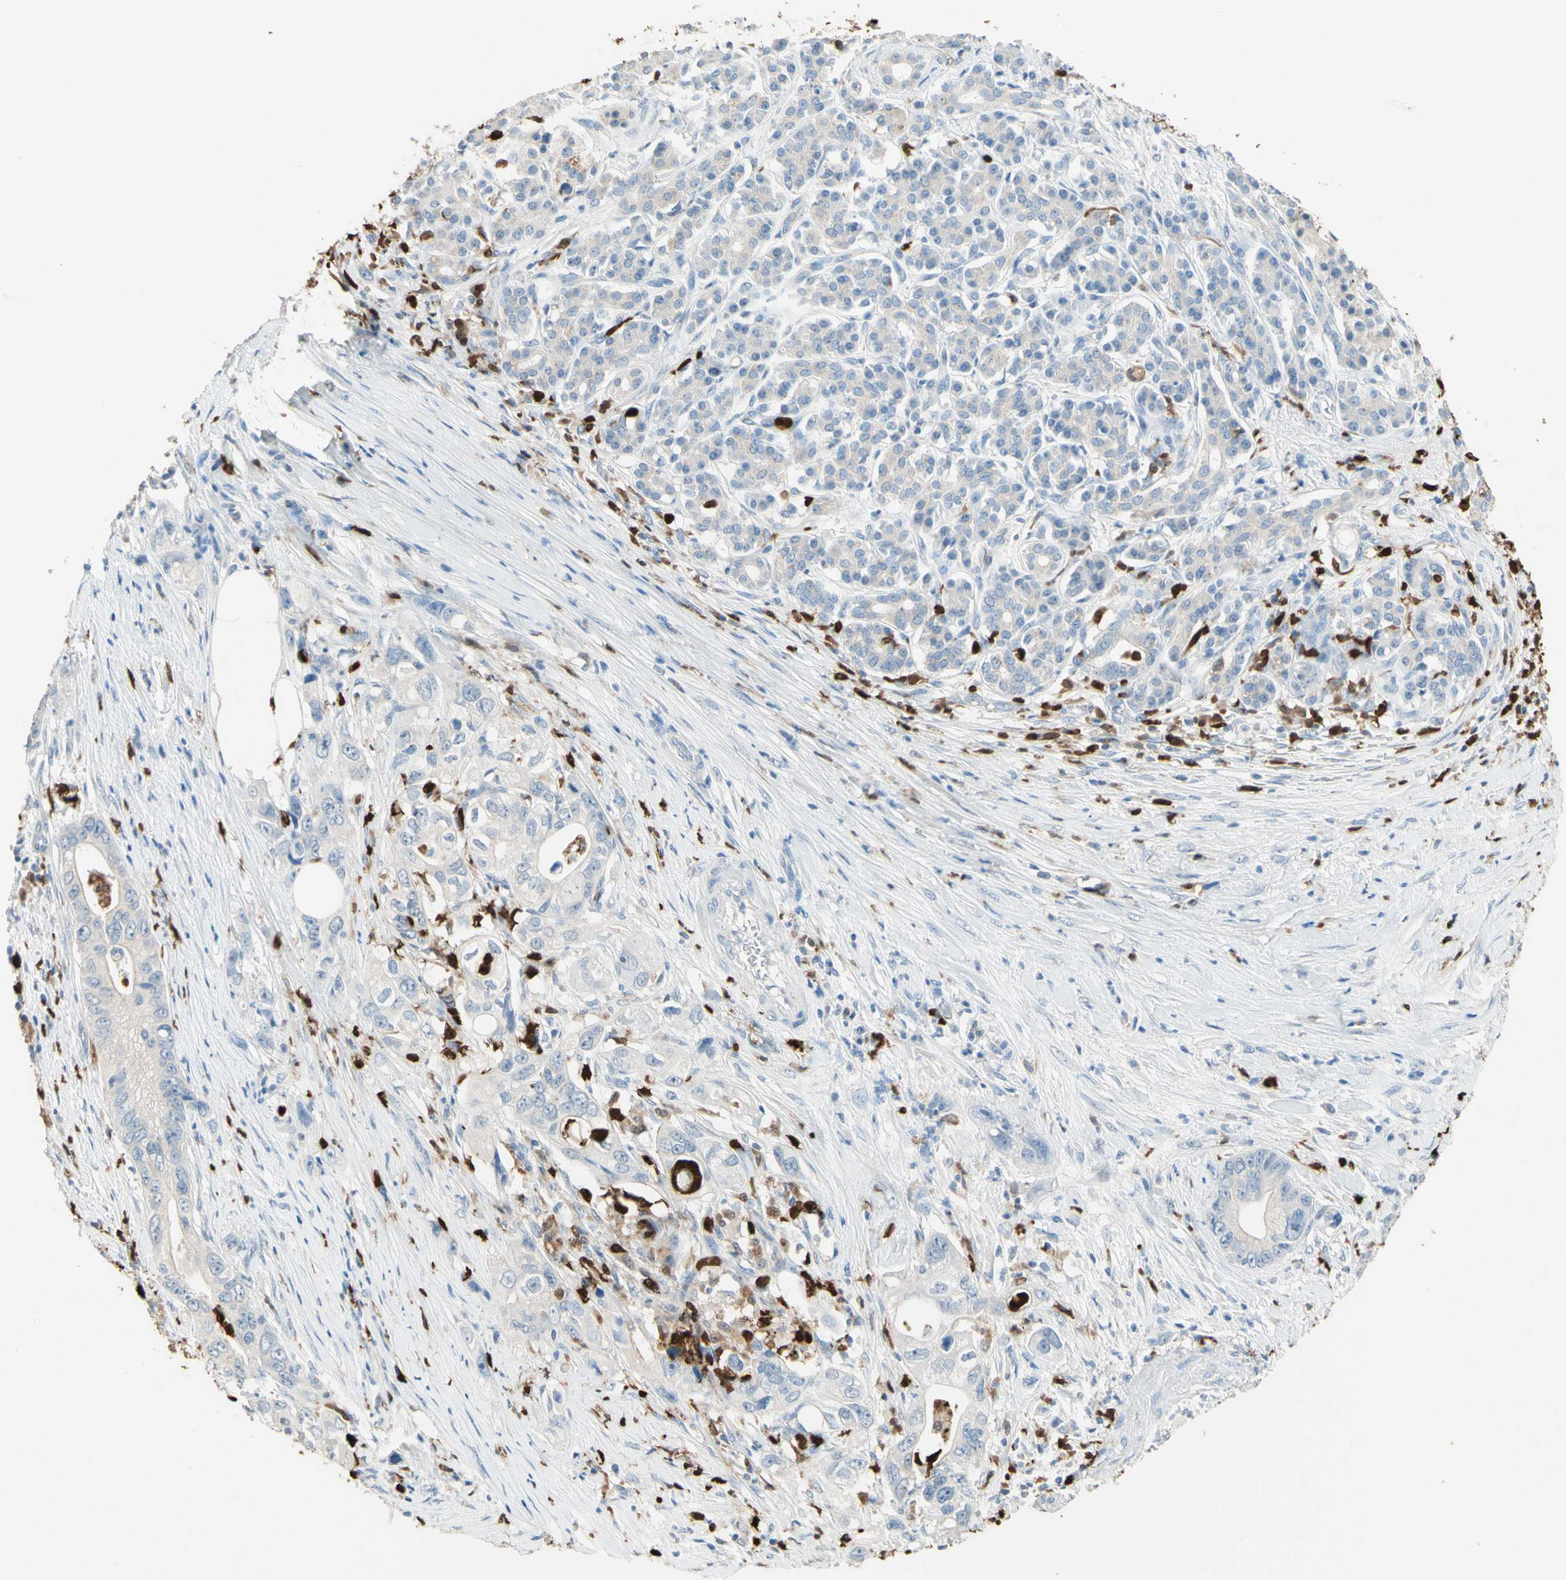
{"staining": {"intensity": "negative", "quantity": "none", "location": "none"}, "tissue": "pancreatic cancer", "cell_type": "Tumor cells", "image_type": "cancer", "snomed": [{"axis": "morphology", "description": "Normal tissue, NOS"}, {"axis": "topography", "description": "Pancreas"}], "caption": "Tumor cells are negative for brown protein staining in pancreatic cancer.", "gene": "NFKBIZ", "patient": {"sex": "male", "age": 42}}